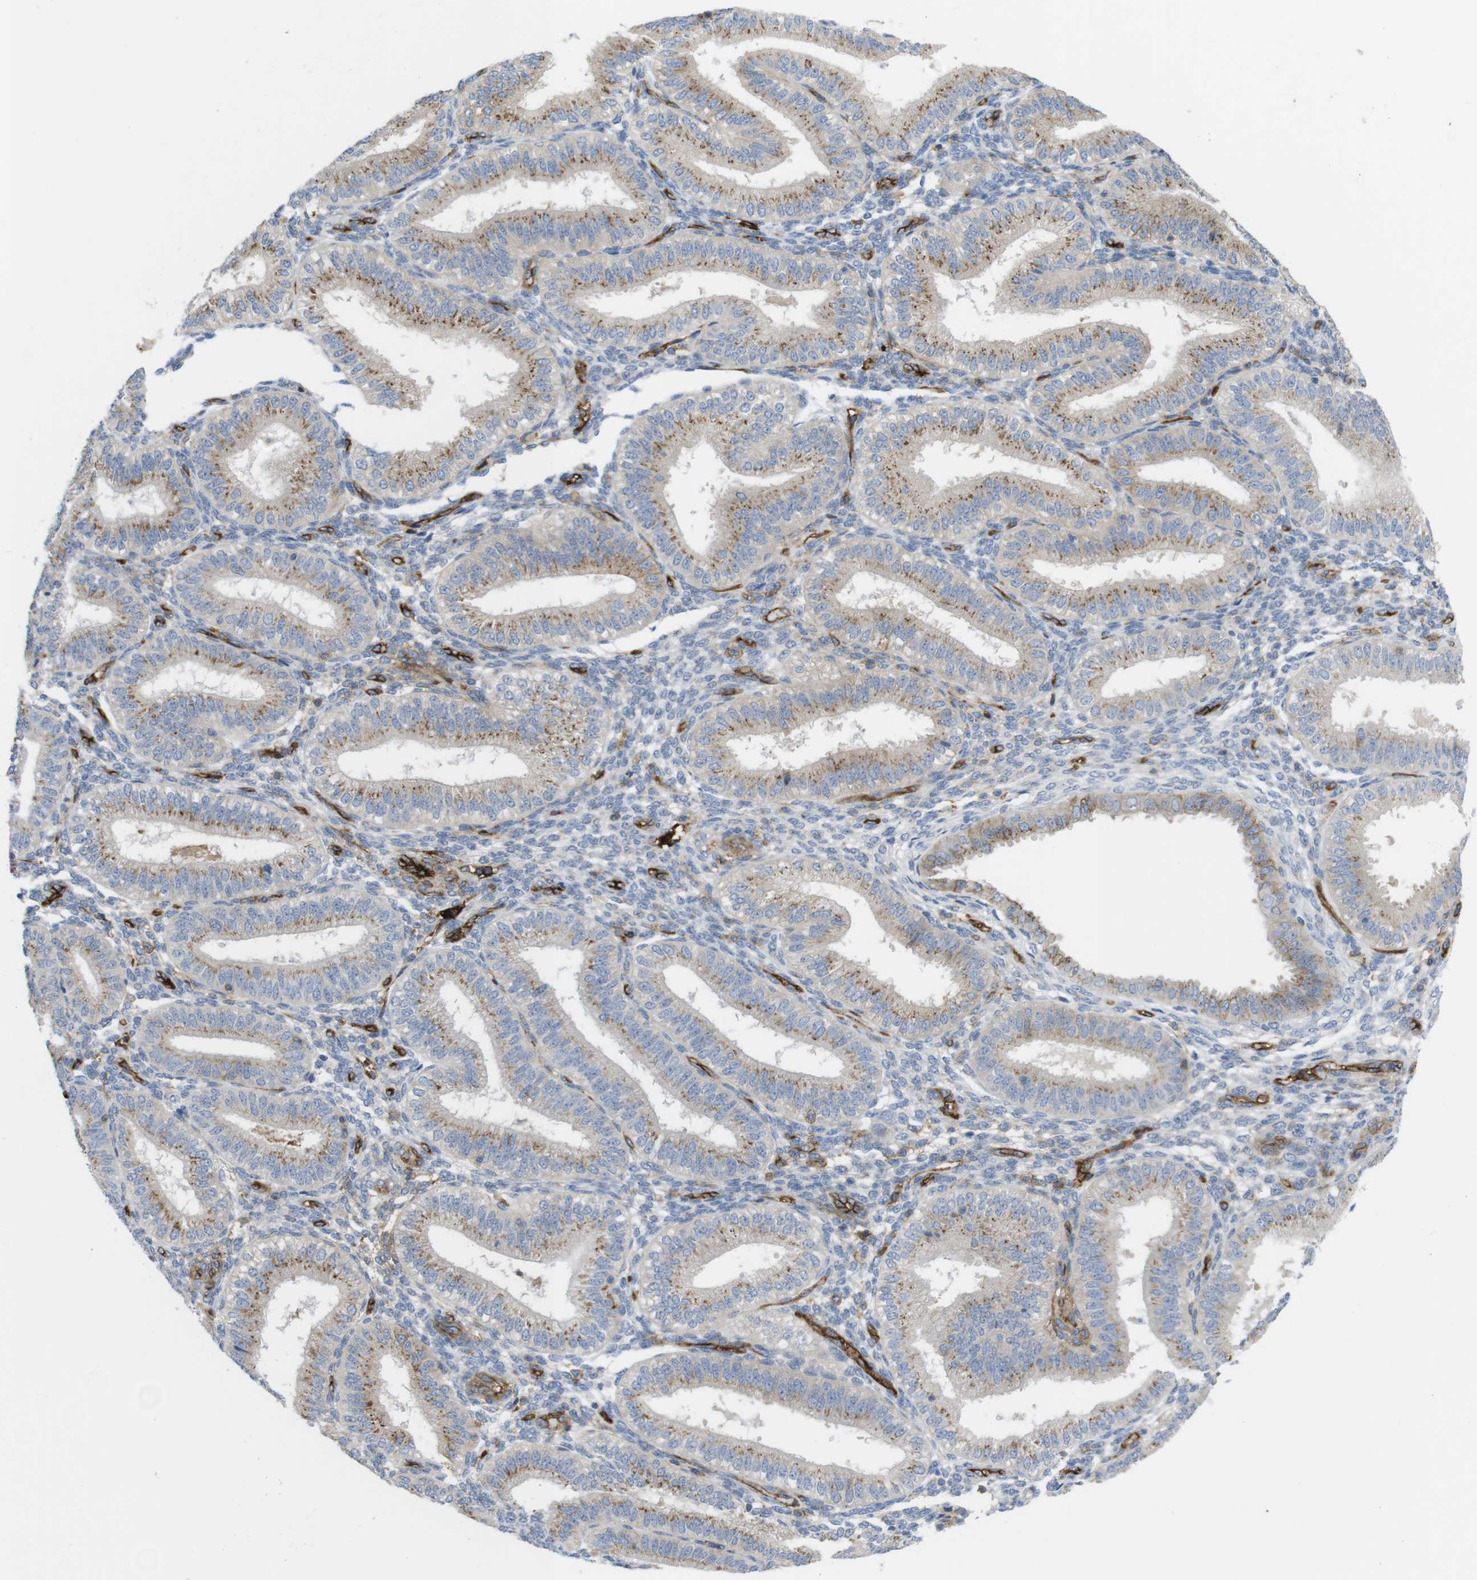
{"staining": {"intensity": "weak", "quantity": "25%-75%", "location": "cytoplasmic/membranous"}, "tissue": "endometrium", "cell_type": "Cells in endometrial stroma", "image_type": "normal", "snomed": [{"axis": "morphology", "description": "Normal tissue, NOS"}, {"axis": "topography", "description": "Endometrium"}], "caption": "A micrograph of human endometrium stained for a protein reveals weak cytoplasmic/membranous brown staining in cells in endometrial stroma. (IHC, brightfield microscopy, high magnification).", "gene": "CCR6", "patient": {"sex": "female", "age": 39}}